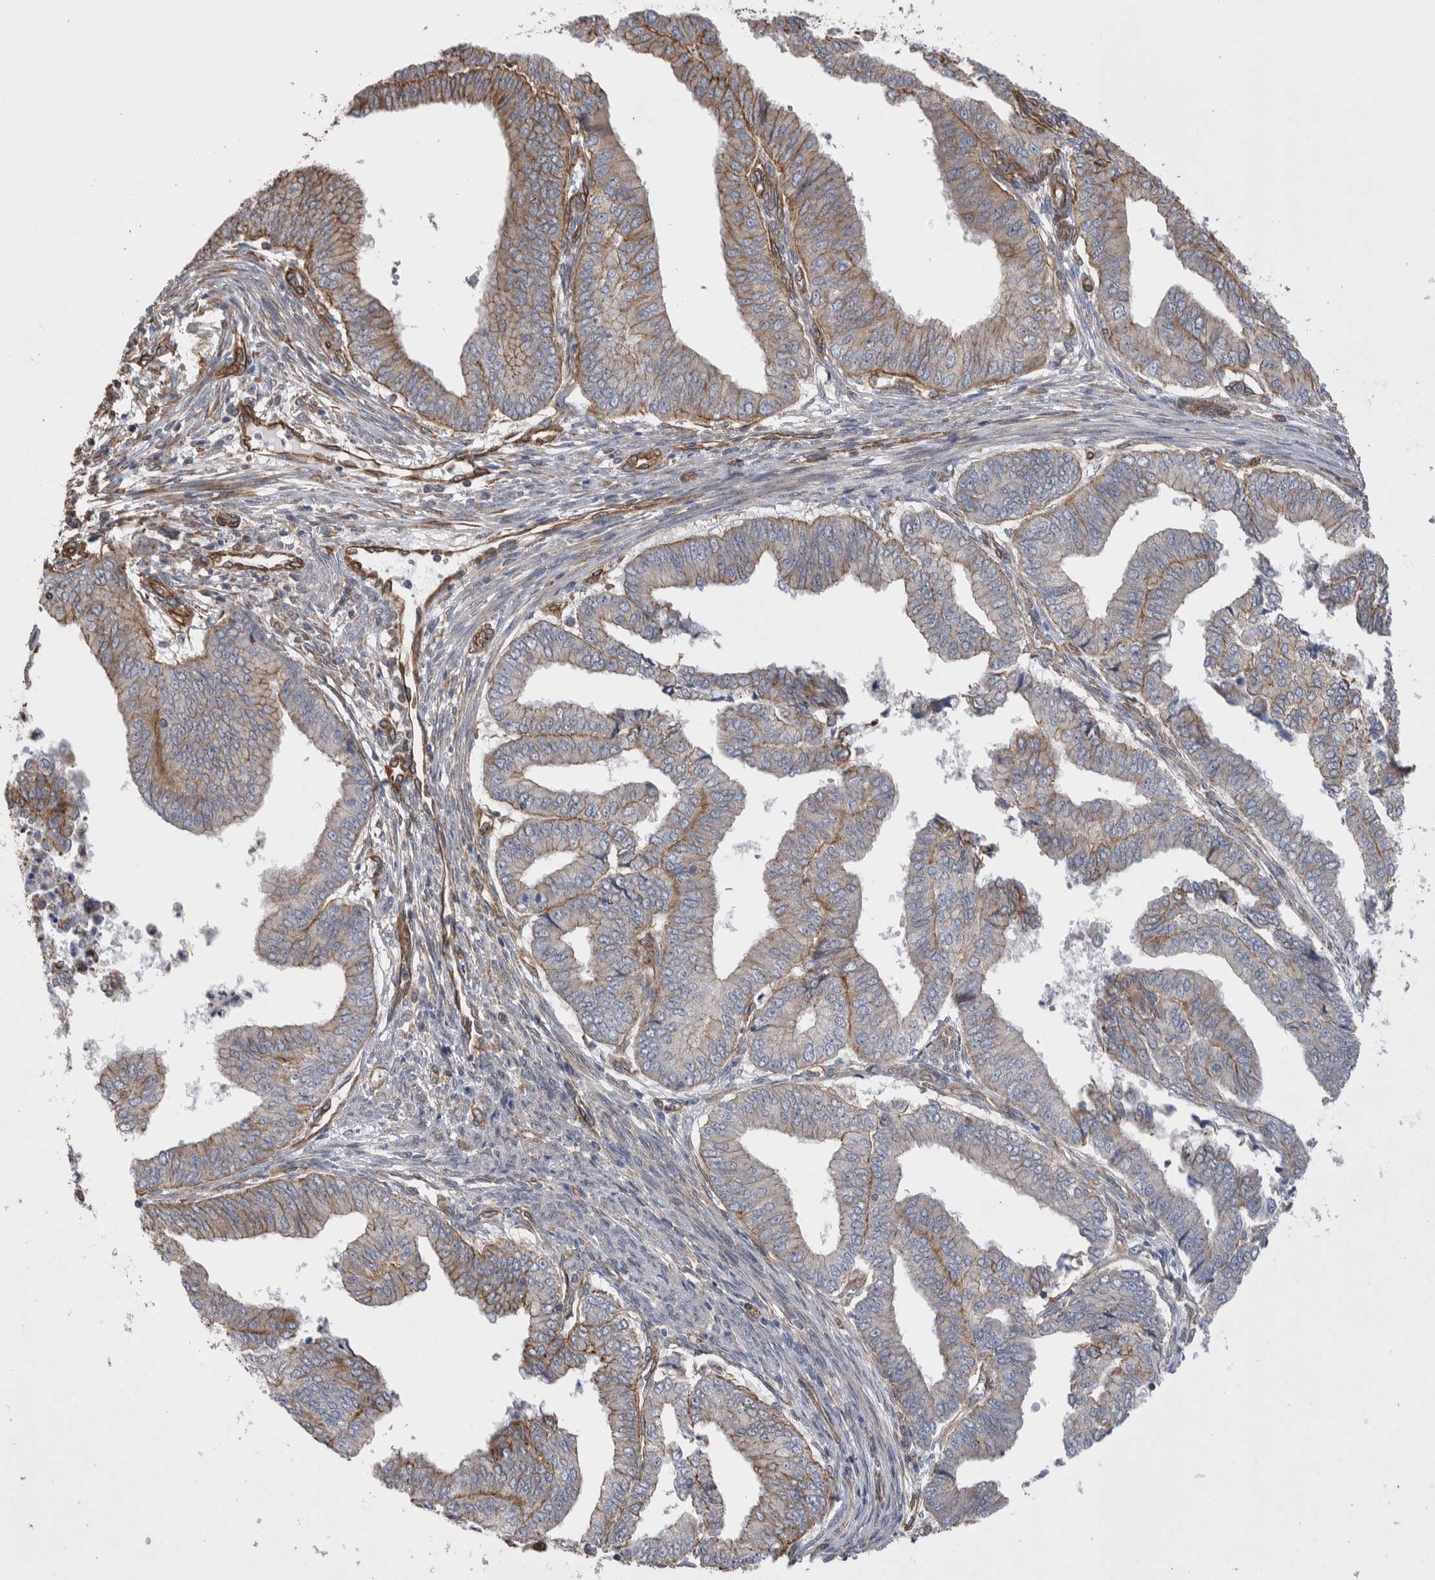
{"staining": {"intensity": "weak", "quantity": "25%-75%", "location": "cytoplasmic/membranous"}, "tissue": "endometrial cancer", "cell_type": "Tumor cells", "image_type": "cancer", "snomed": [{"axis": "morphology", "description": "Polyp, NOS"}, {"axis": "morphology", "description": "Adenocarcinoma, NOS"}, {"axis": "morphology", "description": "Adenoma, NOS"}, {"axis": "topography", "description": "Endometrium"}], "caption": "DAB (3,3'-diaminobenzidine) immunohistochemical staining of endometrial polyp displays weak cytoplasmic/membranous protein positivity in approximately 25%-75% of tumor cells. The staining is performed using DAB (3,3'-diaminobenzidine) brown chromogen to label protein expression. The nuclei are counter-stained blue using hematoxylin.", "gene": "KIF12", "patient": {"sex": "female", "age": 79}}